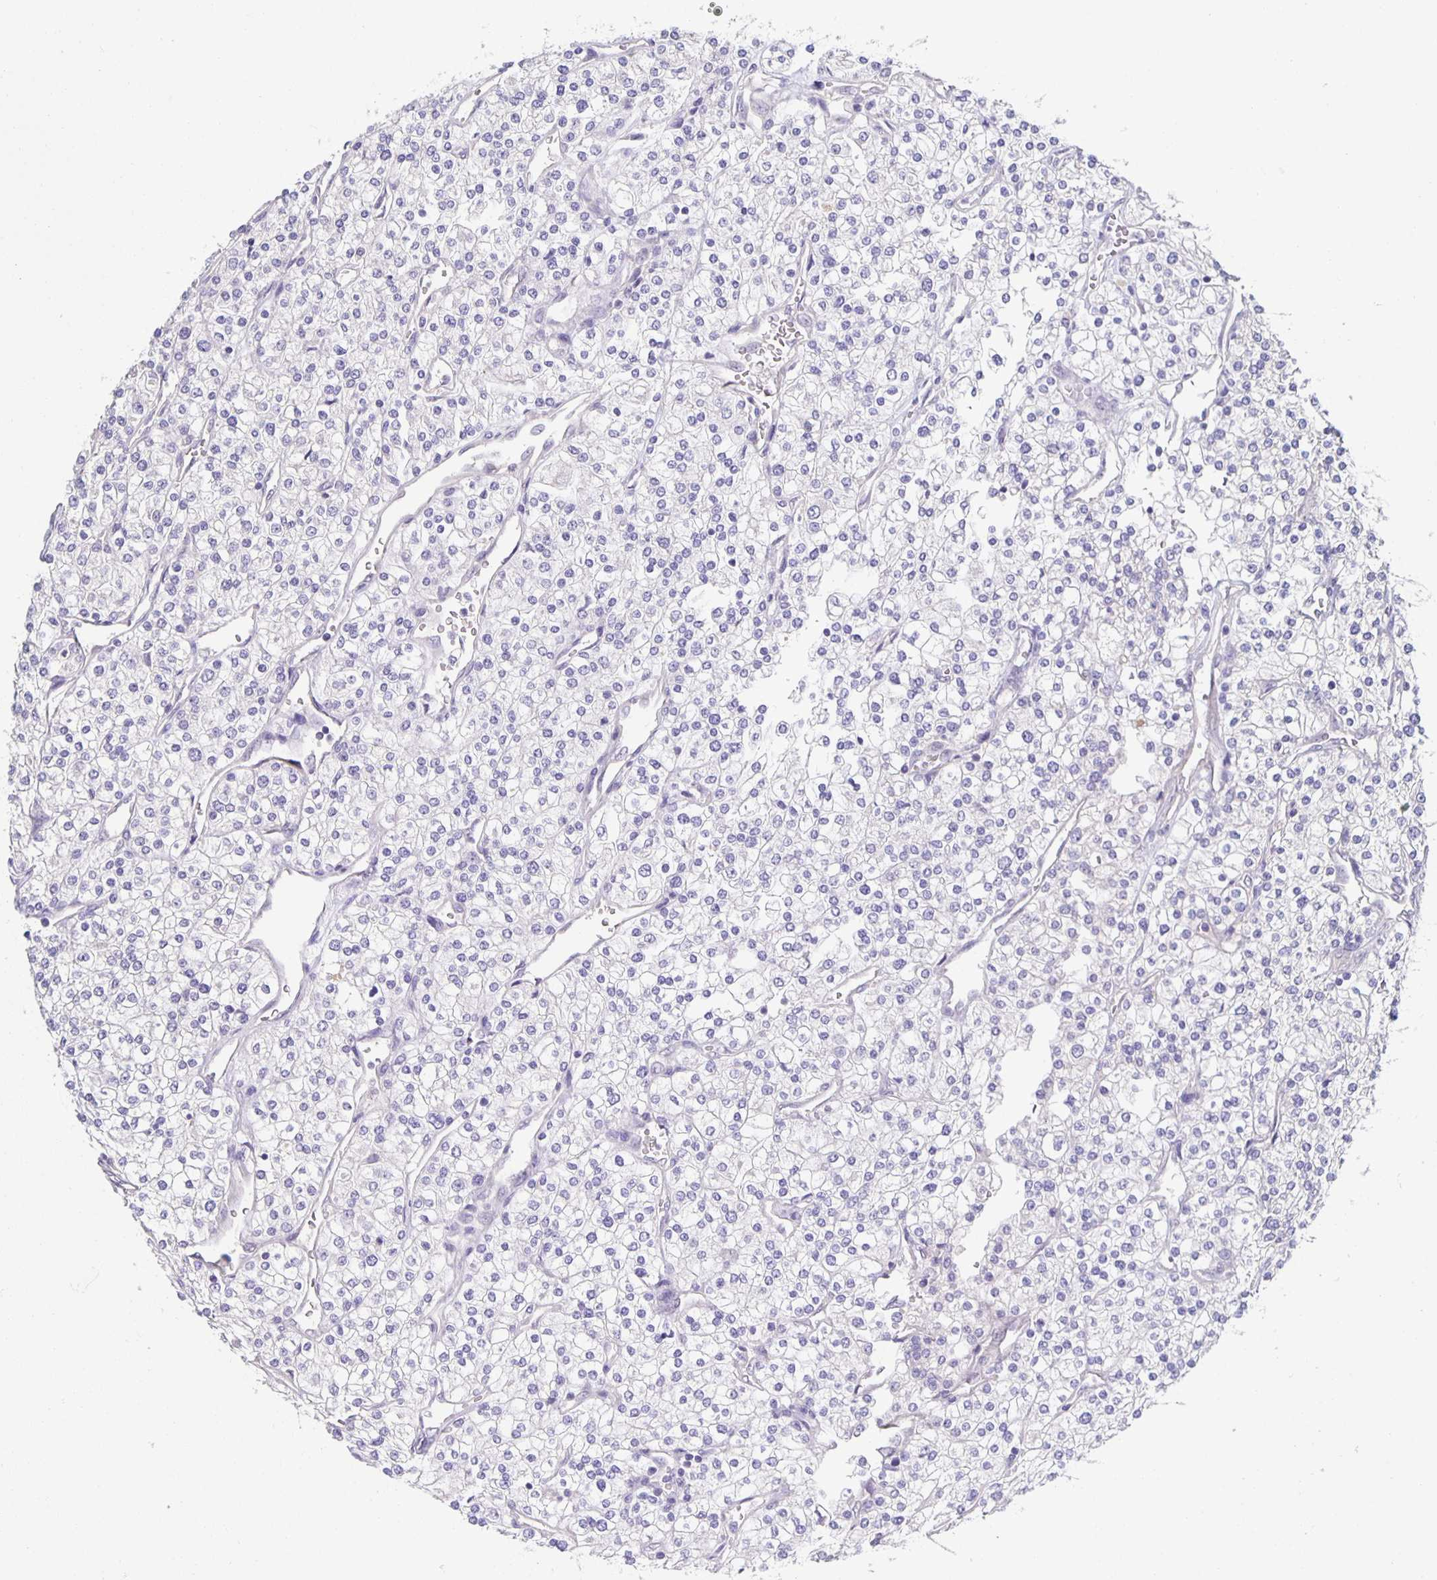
{"staining": {"intensity": "negative", "quantity": "none", "location": "none"}, "tissue": "renal cancer", "cell_type": "Tumor cells", "image_type": "cancer", "snomed": [{"axis": "morphology", "description": "Adenocarcinoma, NOS"}, {"axis": "topography", "description": "Kidney"}], "caption": "Immunohistochemistry photomicrograph of renal adenocarcinoma stained for a protein (brown), which exhibits no positivity in tumor cells.", "gene": "PTPN3", "patient": {"sex": "male", "age": 80}}